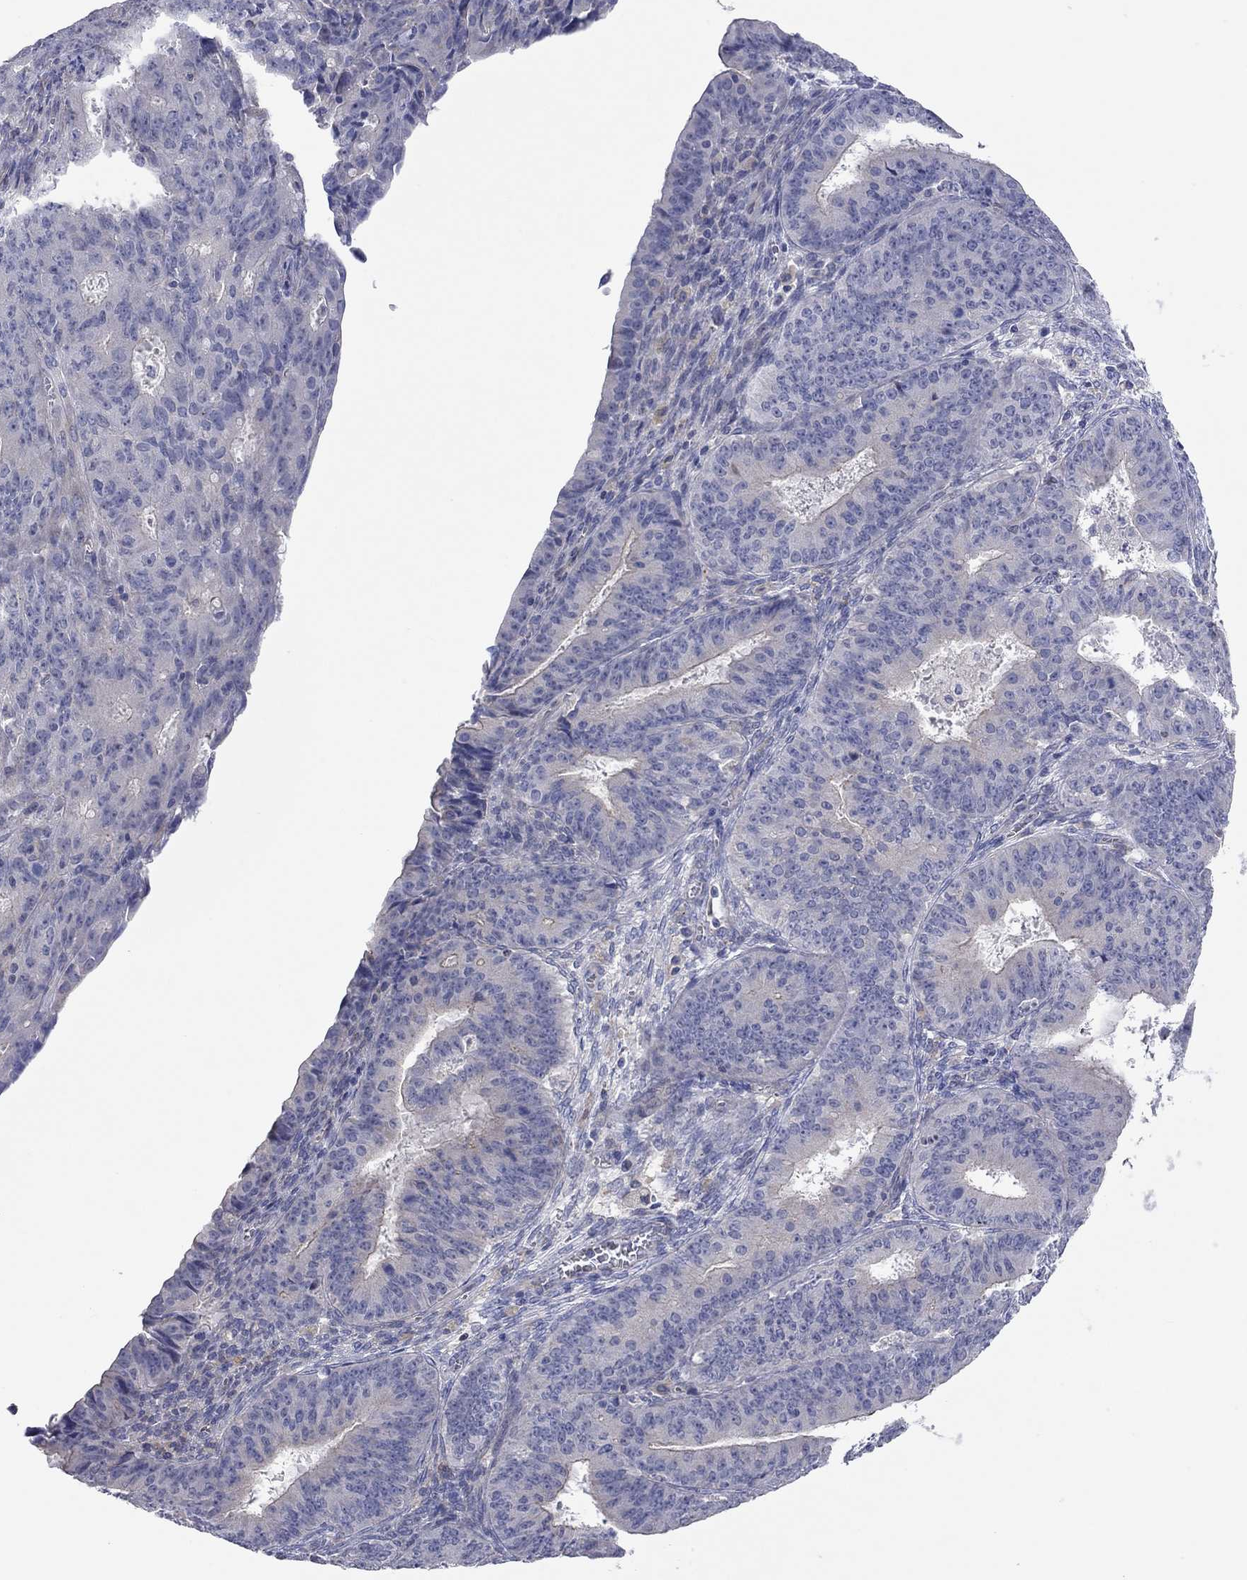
{"staining": {"intensity": "negative", "quantity": "none", "location": "none"}, "tissue": "ovarian cancer", "cell_type": "Tumor cells", "image_type": "cancer", "snomed": [{"axis": "morphology", "description": "Carcinoma, endometroid"}, {"axis": "topography", "description": "Ovary"}], "caption": "Immunohistochemistry (IHC) photomicrograph of neoplastic tissue: ovarian cancer stained with DAB displays no significant protein positivity in tumor cells.", "gene": "KCNB1", "patient": {"sex": "female", "age": 42}}